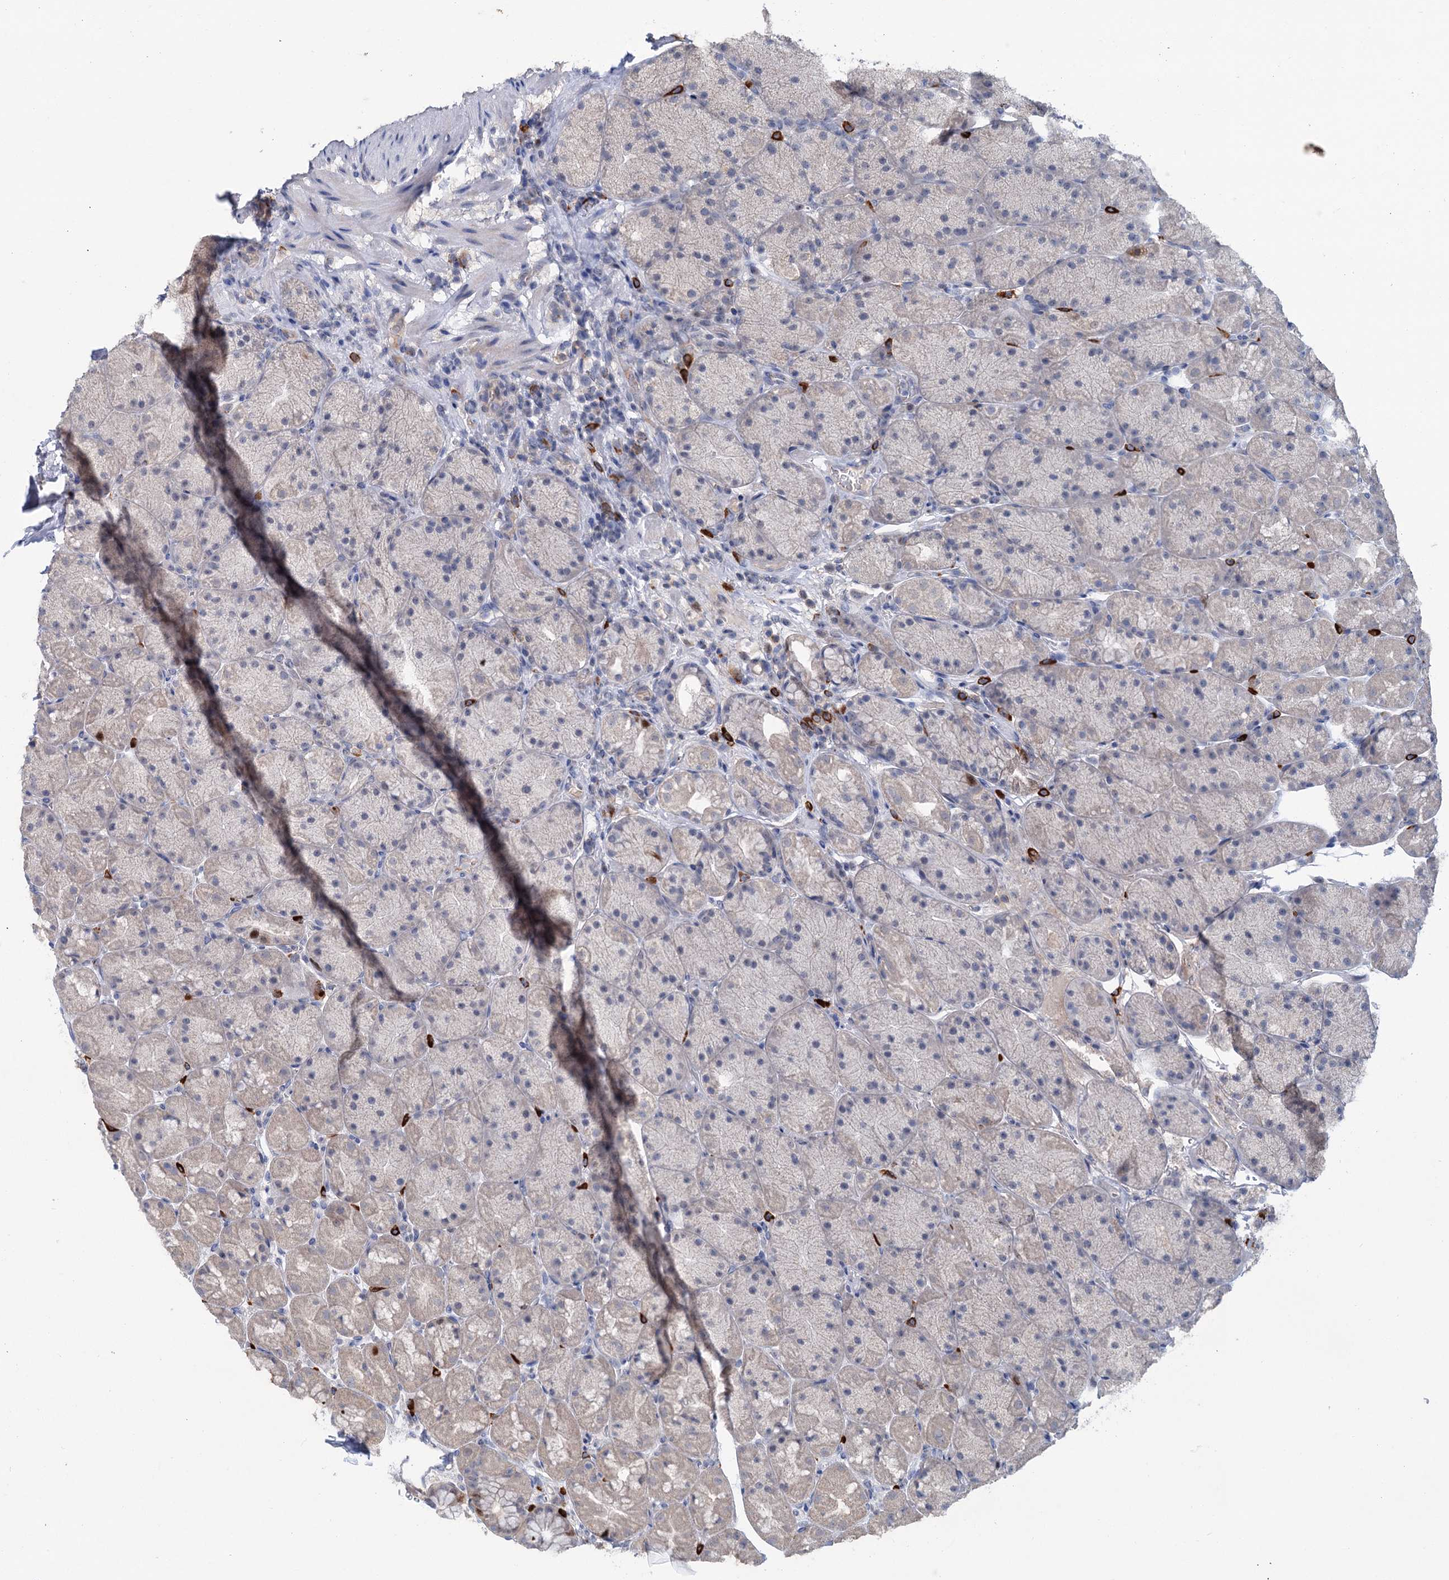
{"staining": {"intensity": "weak", "quantity": "<25%", "location": "cytoplasmic/membranous,nuclear"}, "tissue": "stomach", "cell_type": "Glandular cells", "image_type": "normal", "snomed": [{"axis": "morphology", "description": "Normal tissue, NOS"}, {"axis": "topography", "description": "Stomach, upper"}, {"axis": "topography", "description": "Stomach, lower"}], "caption": "This is an immunohistochemistry photomicrograph of unremarkable stomach. There is no staining in glandular cells.", "gene": "FAM111B", "patient": {"sex": "male", "age": 67}}